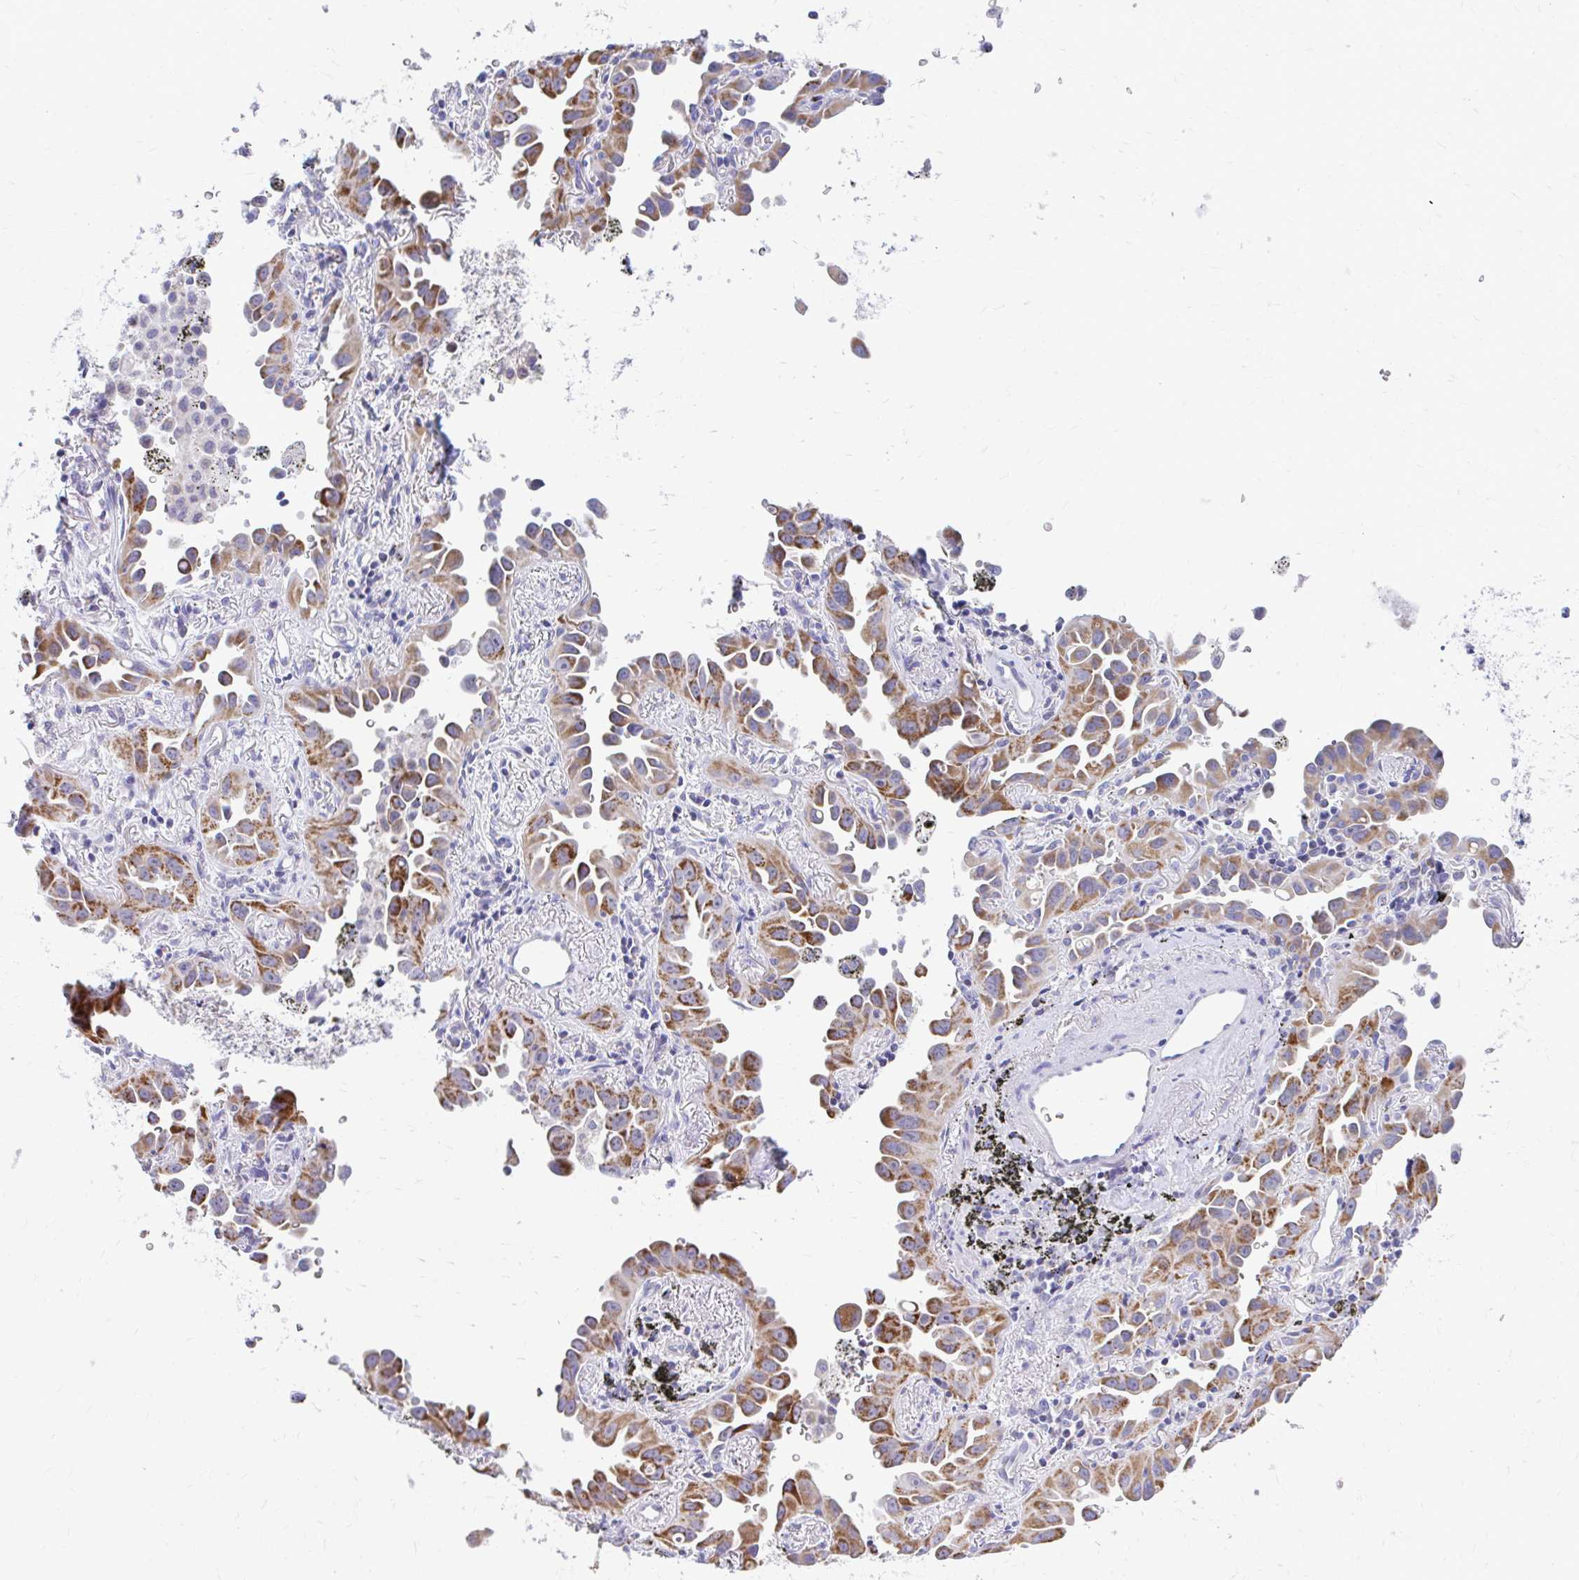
{"staining": {"intensity": "moderate", "quantity": ">75%", "location": "cytoplasmic/membranous"}, "tissue": "lung cancer", "cell_type": "Tumor cells", "image_type": "cancer", "snomed": [{"axis": "morphology", "description": "Adenocarcinoma, NOS"}, {"axis": "topography", "description": "Lung"}], "caption": "Protein analysis of lung adenocarcinoma tissue exhibits moderate cytoplasmic/membranous staining in about >75% of tumor cells.", "gene": "MRPL19", "patient": {"sex": "male", "age": 68}}